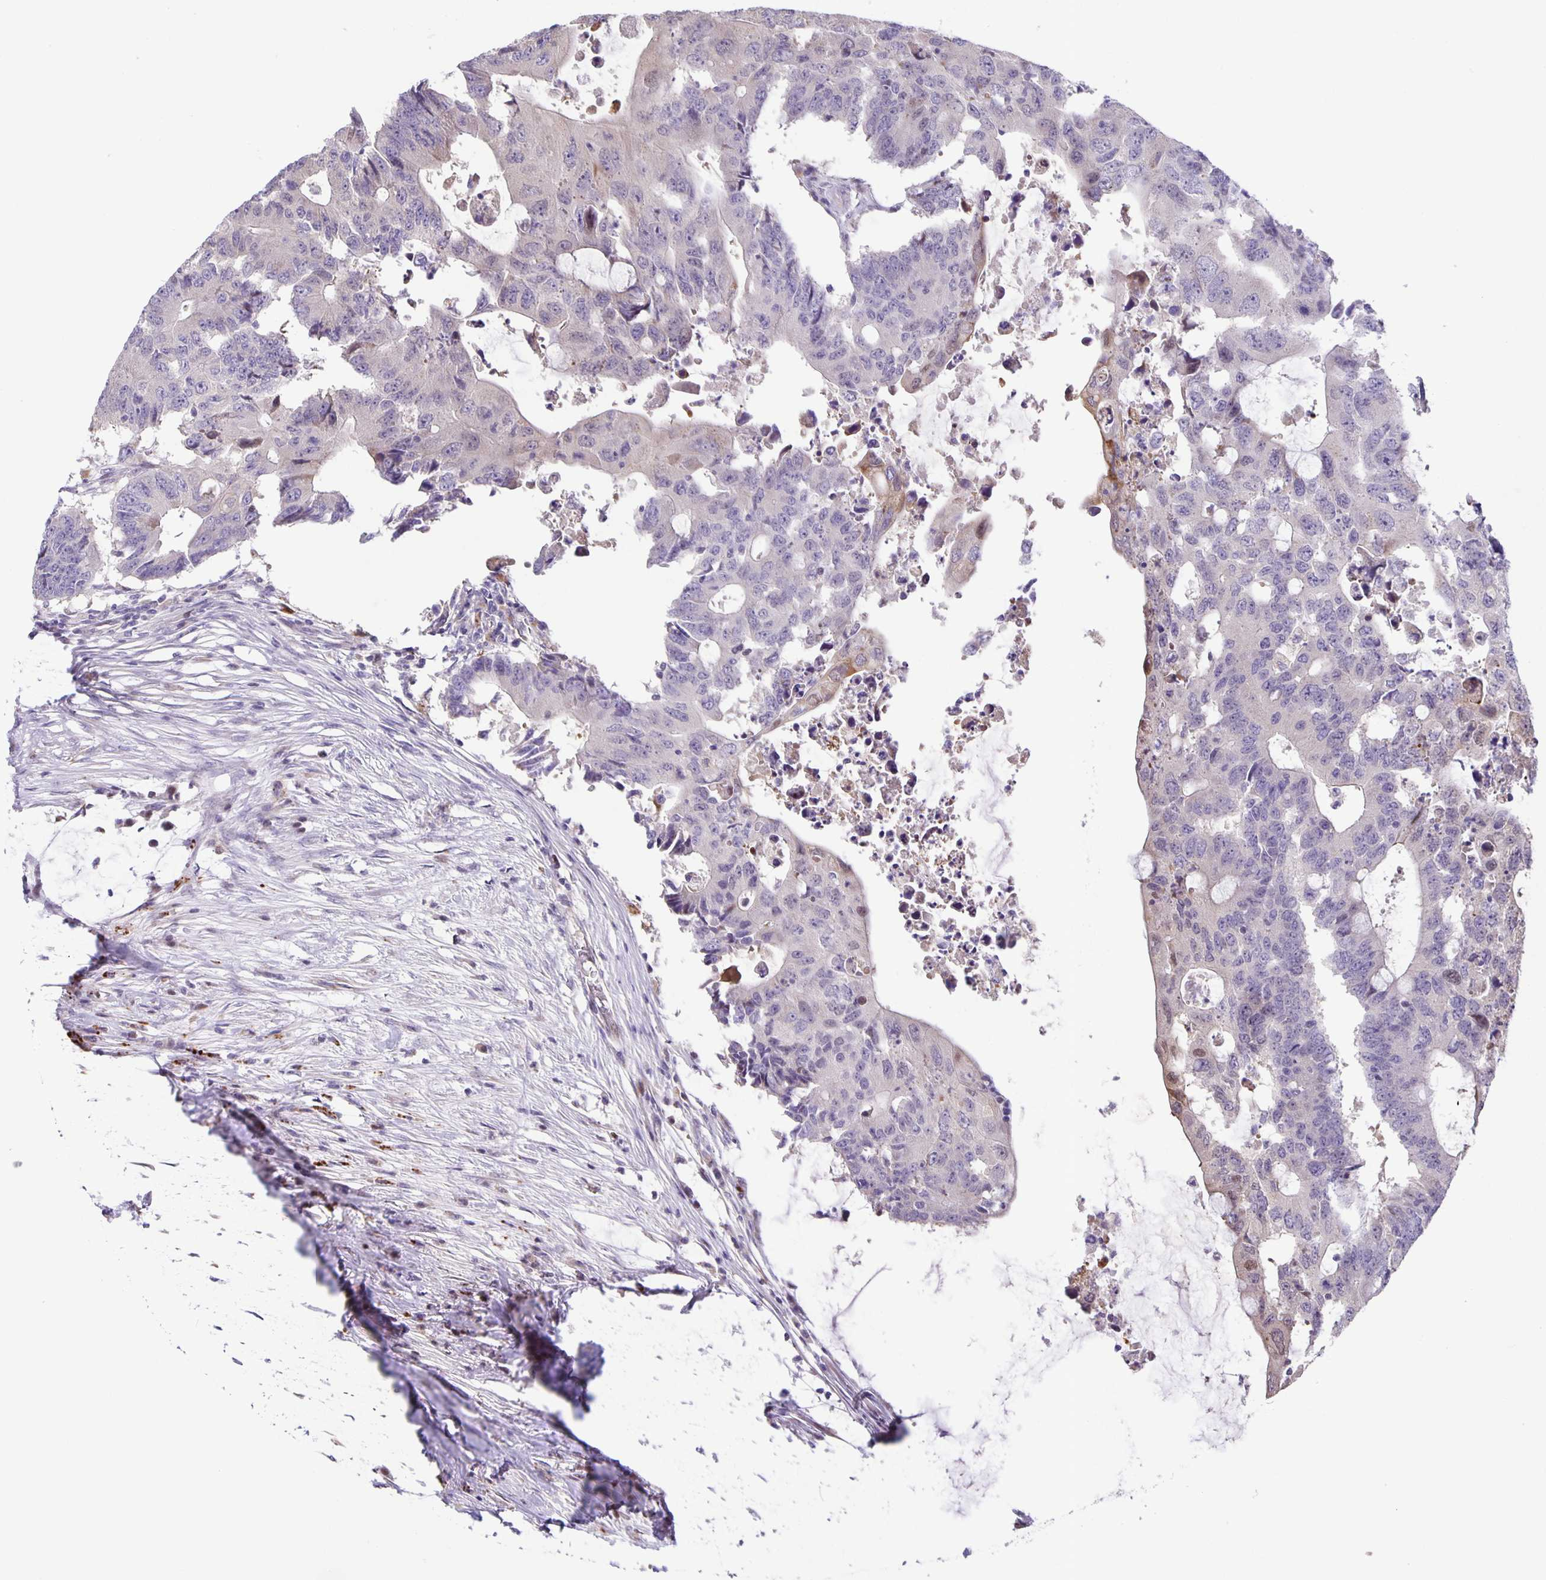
{"staining": {"intensity": "negative", "quantity": "none", "location": "none"}, "tissue": "colorectal cancer", "cell_type": "Tumor cells", "image_type": "cancer", "snomed": [{"axis": "morphology", "description": "Adenocarcinoma, NOS"}, {"axis": "topography", "description": "Colon"}], "caption": "The IHC photomicrograph has no significant expression in tumor cells of colorectal cancer tissue. Brightfield microscopy of immunohistochemistry (IHC) stained with DAB (brown) and hematoxylin (blue), captured at high magnification.", "gene": "MAPK12", "patient": {"sex": "male", "age": 71}}